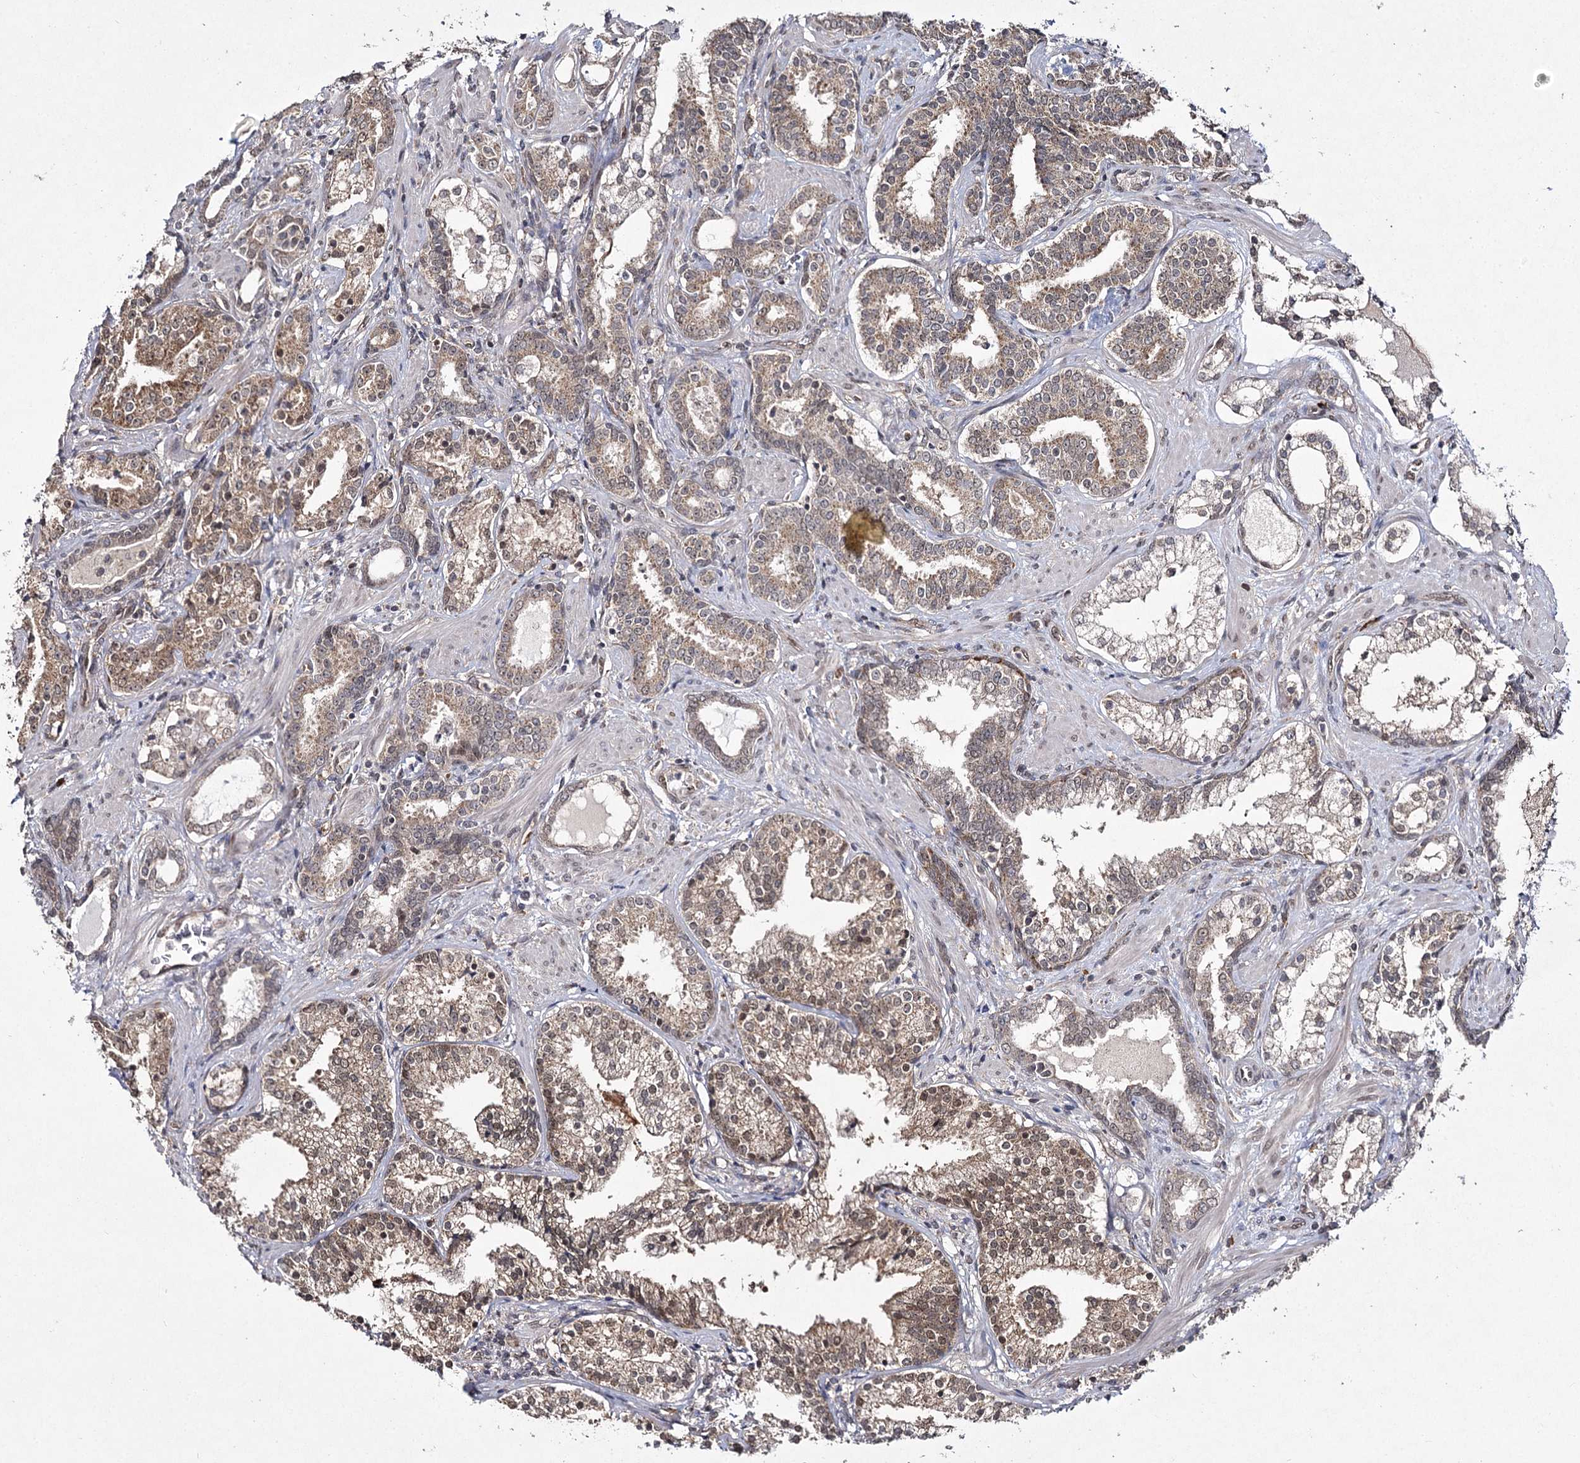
{"staining": {"intensity": "weak", "quantity": "25%-75%", "location": "cytoplasmic/membranous"}, "tissue": "prostate cancer", "cell_type": "Tumor cells", "image_type": "cancer", "snomed": [{"axis": "morphology", "description": "Adenocarcinoma, High grade"}, {"axis": "topography", "description": "Prostate"}], "caption": "A histopathology image showing weak cytoplasmic/membranous expression in about 25%-75% of tumor cells in prostate high-grade adenocarcinoma, as visualized by brown immunohistochemical staining.", "gene": "TRNT1", "patient": {"sex": "male", "age": 58}}